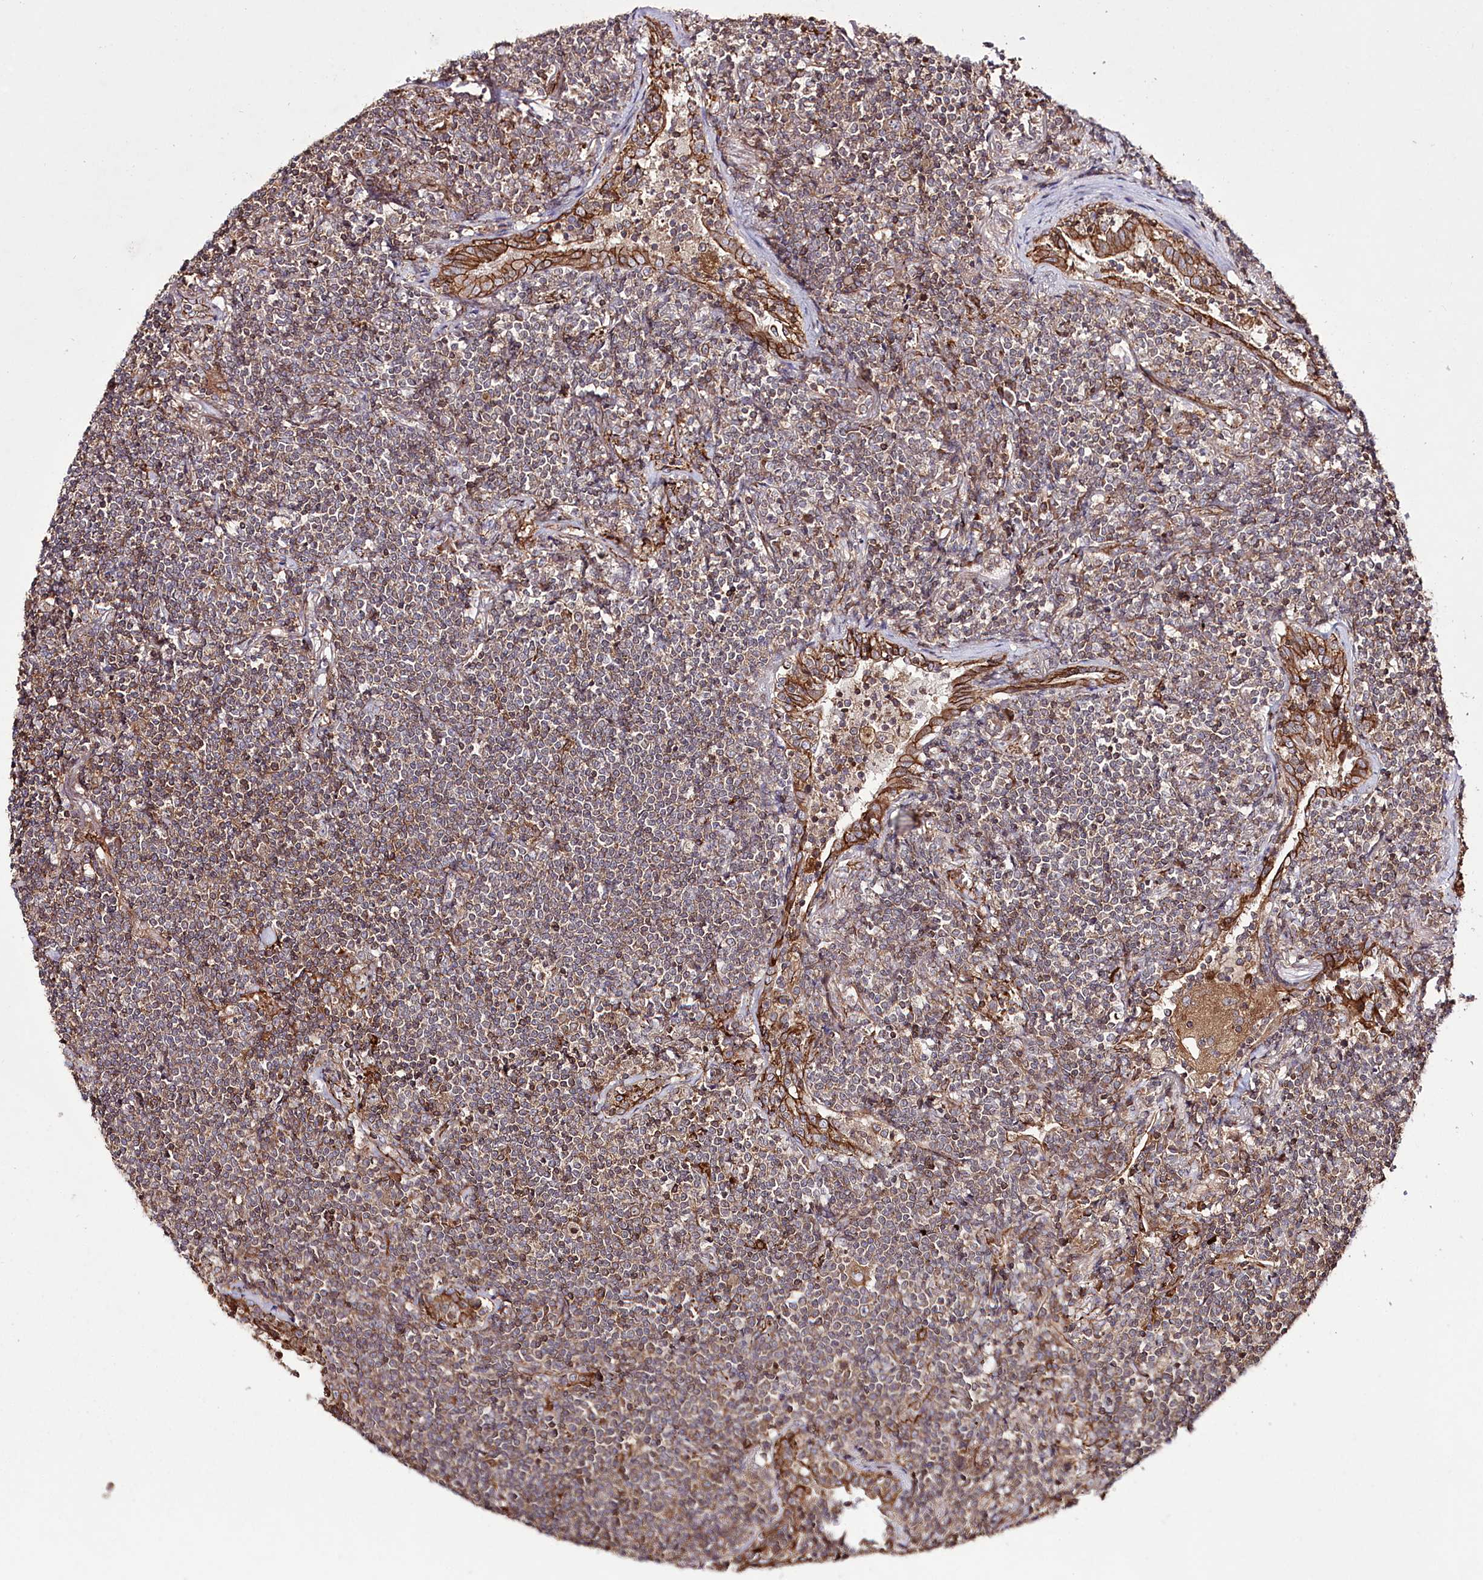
{"staining": {"intensity": "moderate", "quantity": "25%-75%", "location": "cytoplasmic/membranous"}, "tissue": "lymphoma", "cell_type": "Tumor cells", "image_type": "cancer", "snomed": [{"axis": "morphology", "description": "Malignant lymphoma, non-Hodgkin's type, Low grade"}, {"axis": "topography", "description": "Lung"}], "caption": "DAB immunohistochemical staining of human malignant lymphoma, non-Hodgkin's type (low-grade) displays moderate cytoplasmic/membranous protein positivity in approximately 25%-75% of tumor cells.", "gene": "DHX29", "patient": {"sex": "female", "age": 71}}